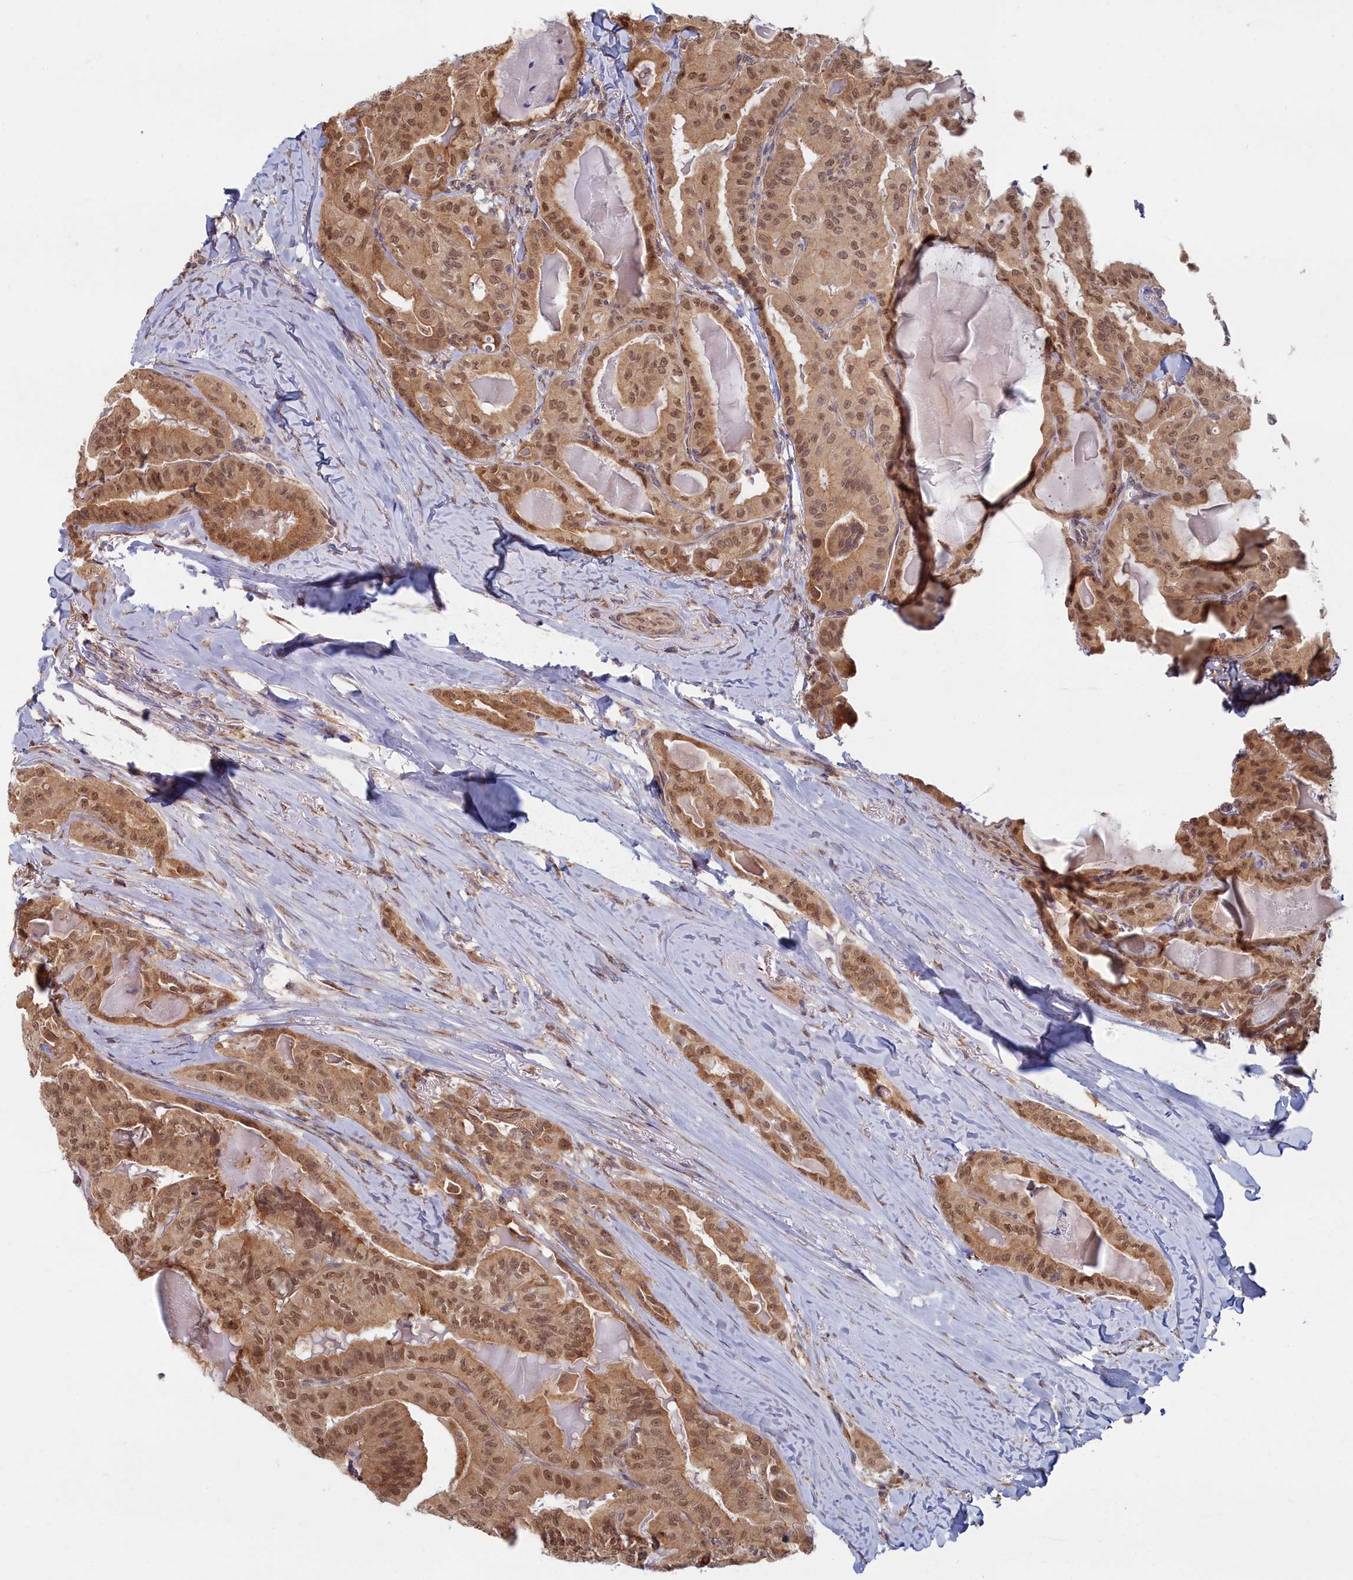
{"staining": {"intensity": "moderate", "quantity": ">75%", "location": "cytoplasmic/membranous,nuclear"}, "tissue": "thyroid cancer", "cell_type": "Tumor cells", "image_type": "cancer", "snomed": [{"axis": "morphology", "description": "Papillary adenocarcinoma, NOS"}, {"axis": "topography", "description": "Thyroid gland"}], "caption": "High-magnification brightfield microscopy of thyroid cancer stained with DAB (brown) and counterstained with hematoxylin (blue). tumor cells exhibit moderate cytoplasmic/membranous and nuclear expression is identified in approximately>75% of cells.", "gene": "MAK16", "patient": {"sex": "female", "age": 68}}